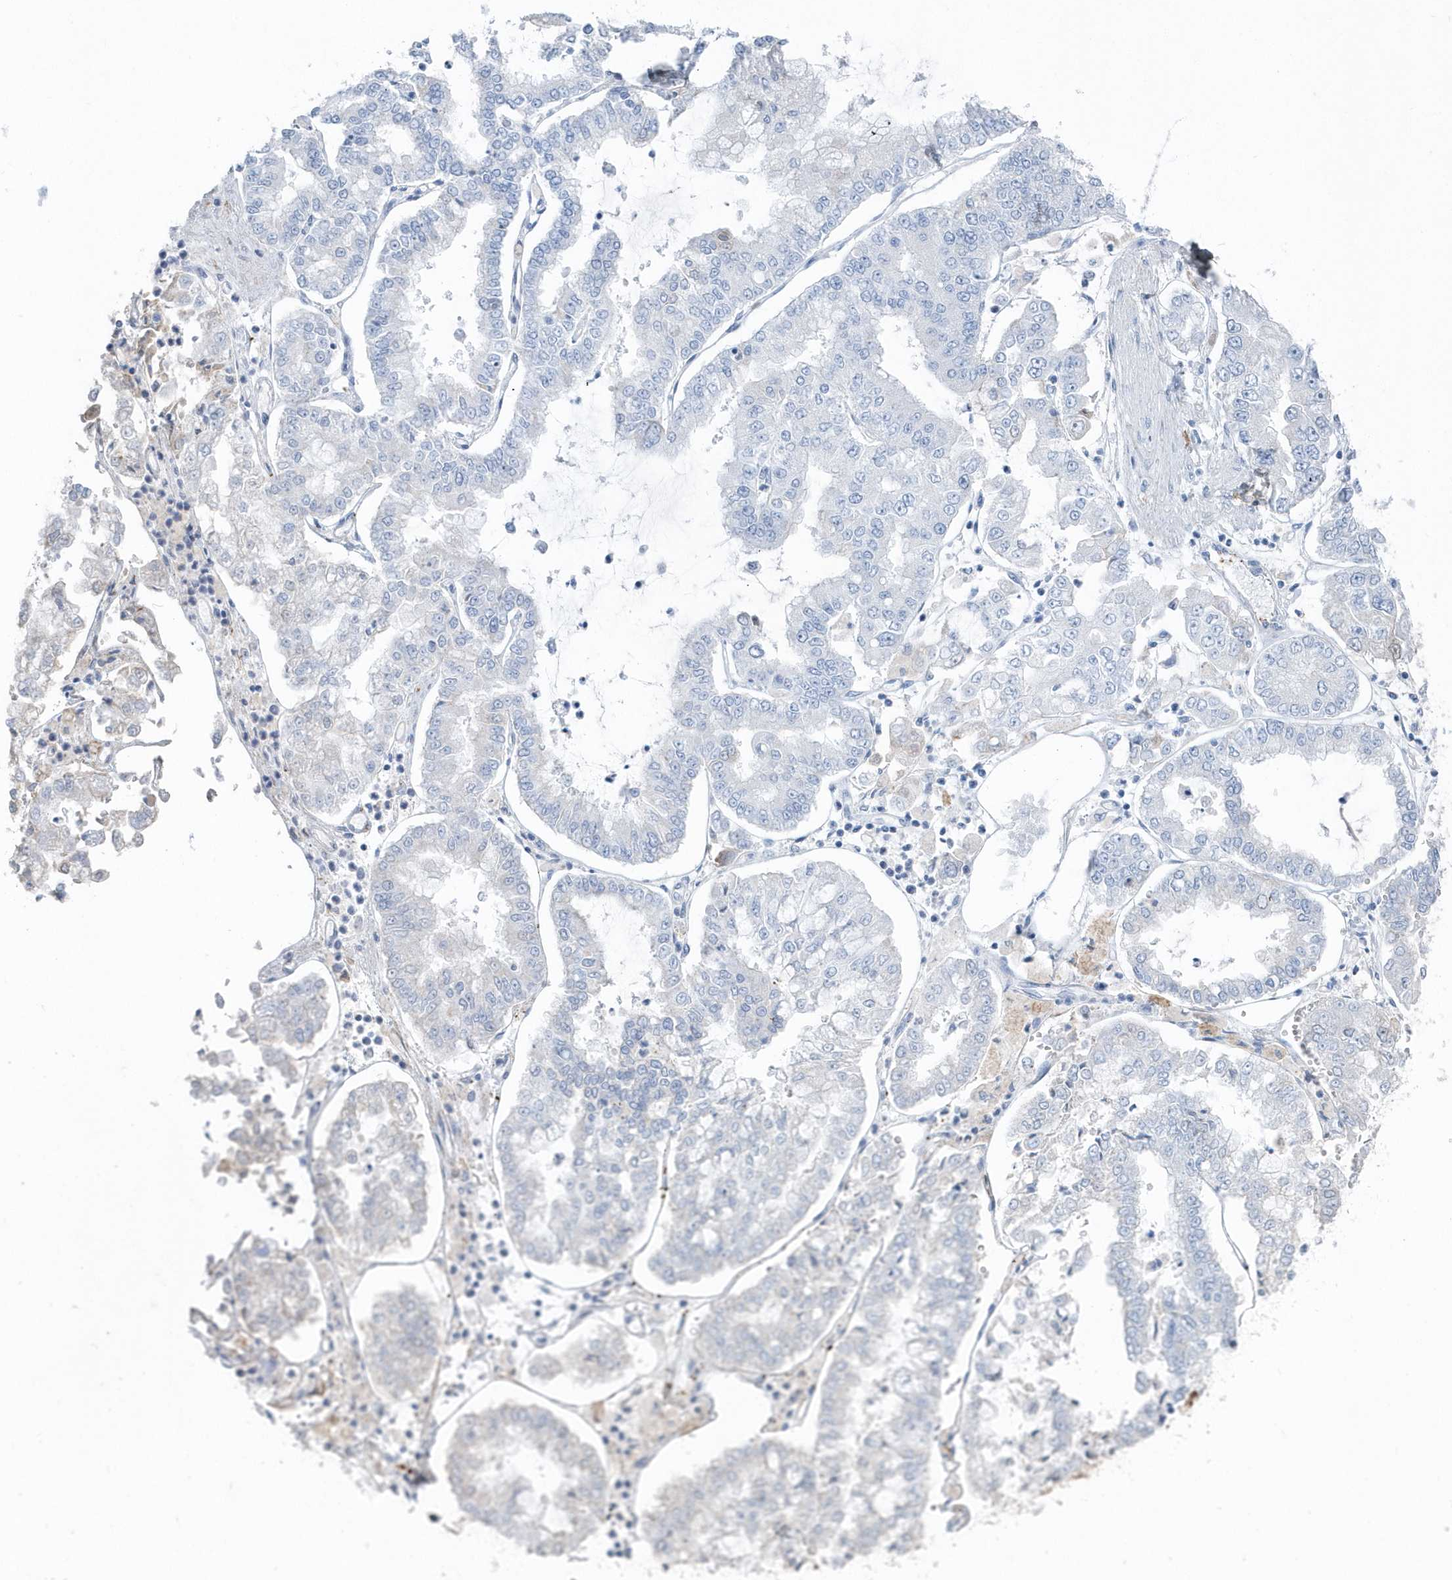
{"staining": {"intensity": "negative", "quantity": "none", "location": "none"}, "tissue": "stomach cancer", "cell_type": "Tumor cells", "image_type": "cancer", "snomed": [{"axis": "morphology", "description": "Adenocarcinoma, NOS"}, {"axis": "topography", "description": "Stomach"}], "caption": "Tumor cells show no significant protein expression in stomach adenocarcinoma.", "gene": "JCHAIN", "patient": {"sex": "male", "age": 76}}